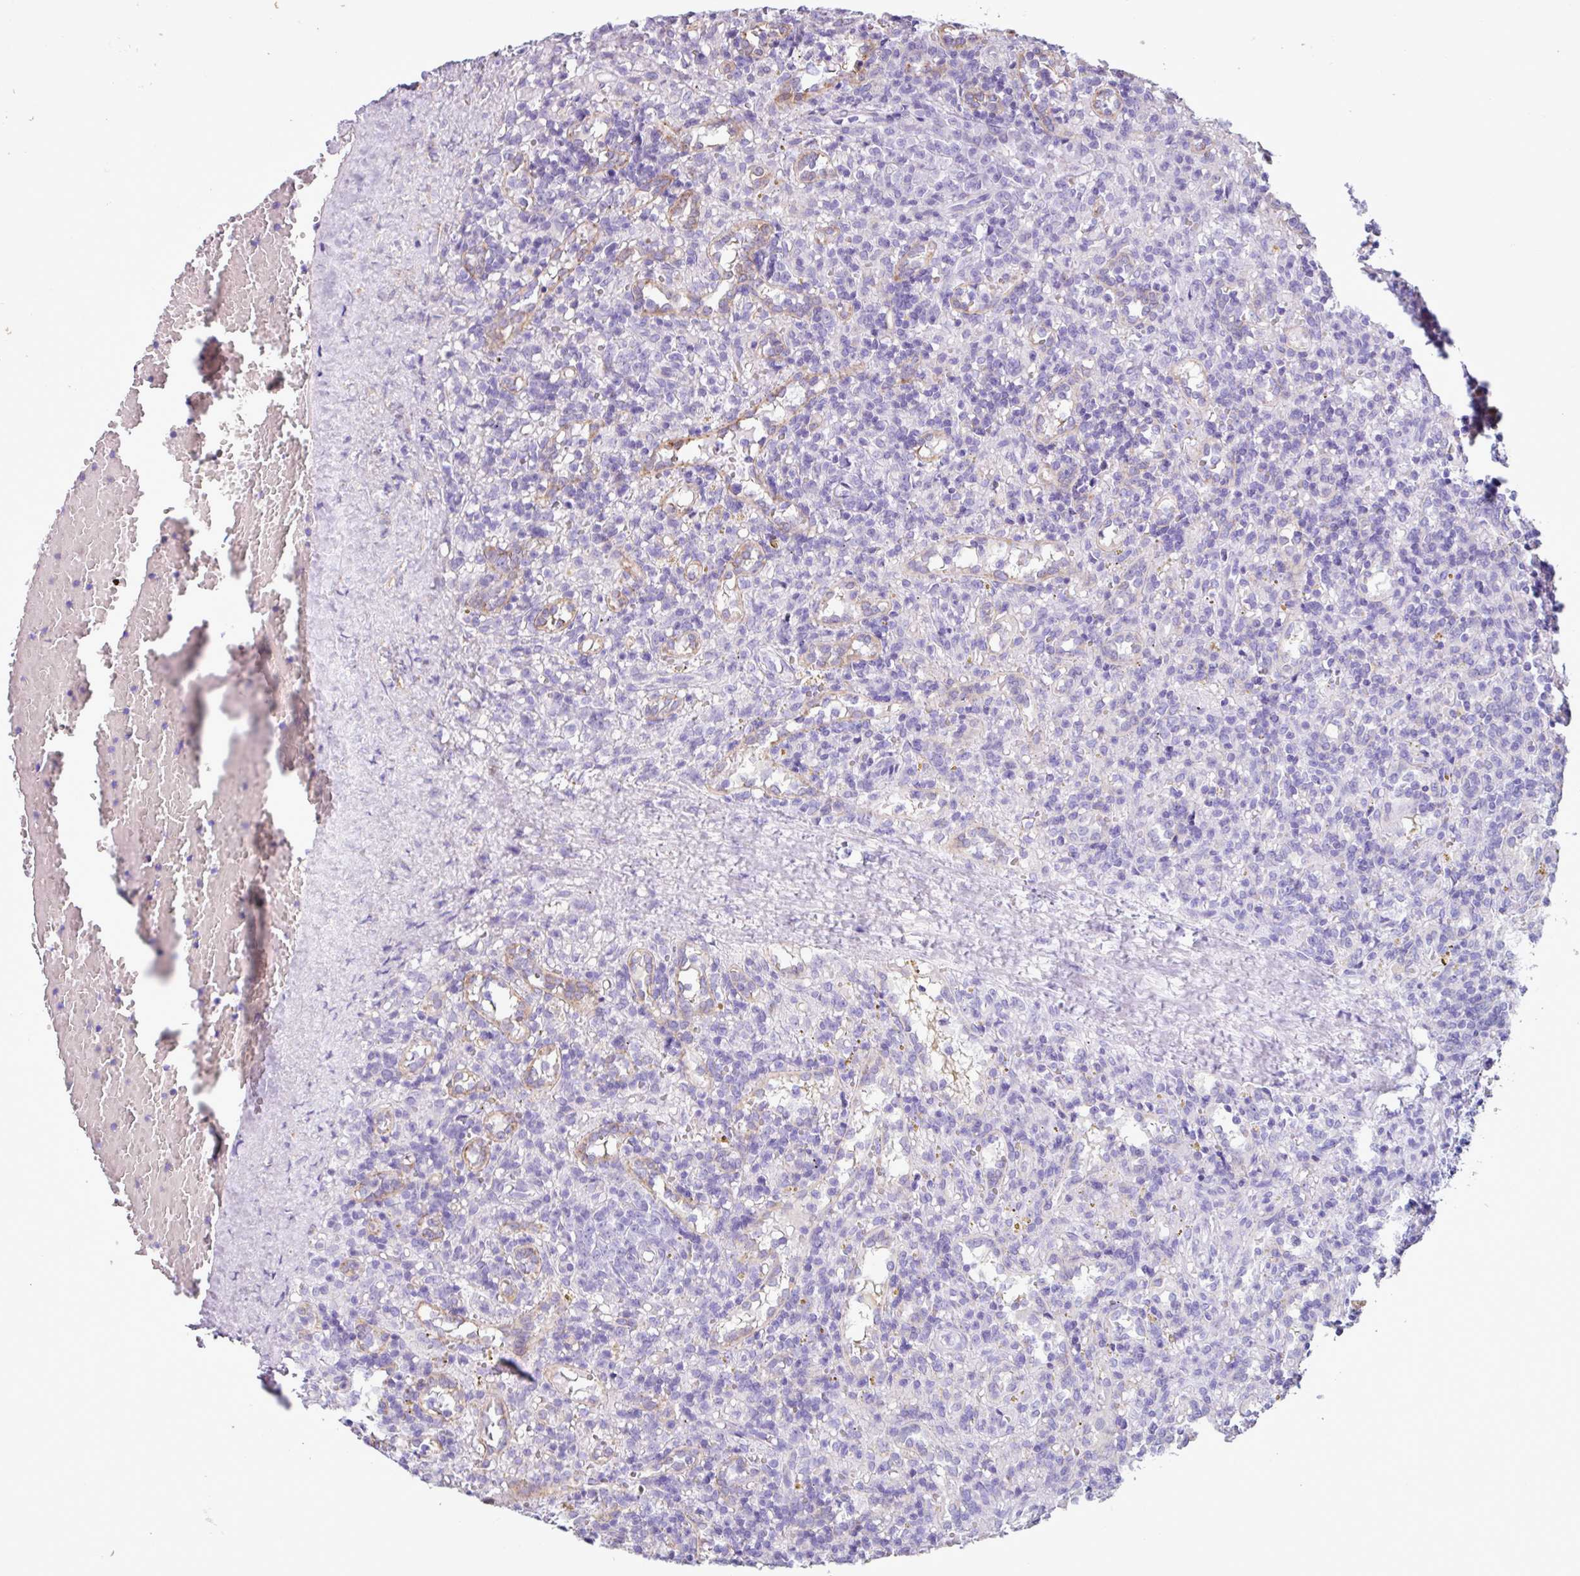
{"staining": {"intensity": "negative", "quantity": "none", "location": "none"}, "tissue": "lymphoma", "cell_type": "Tumor cells", "image_type": "cancer", "snomed": [{"axis": "morphology", "description": "Malignant lymphoma, non-Hodgkin's type, Low grade"}, {"axis": "topography", "description": "Spleen"}], "caption": "Immunohistochemistry (IHC) micrograph of neoplastic tissue: human lymphoma stained with DAB (3,3'-diaminobenzidine) displays no significant protein expression in tumor cells.", "gene": "PPP1R35", "patient": {"sex": "male", "age": 67}}